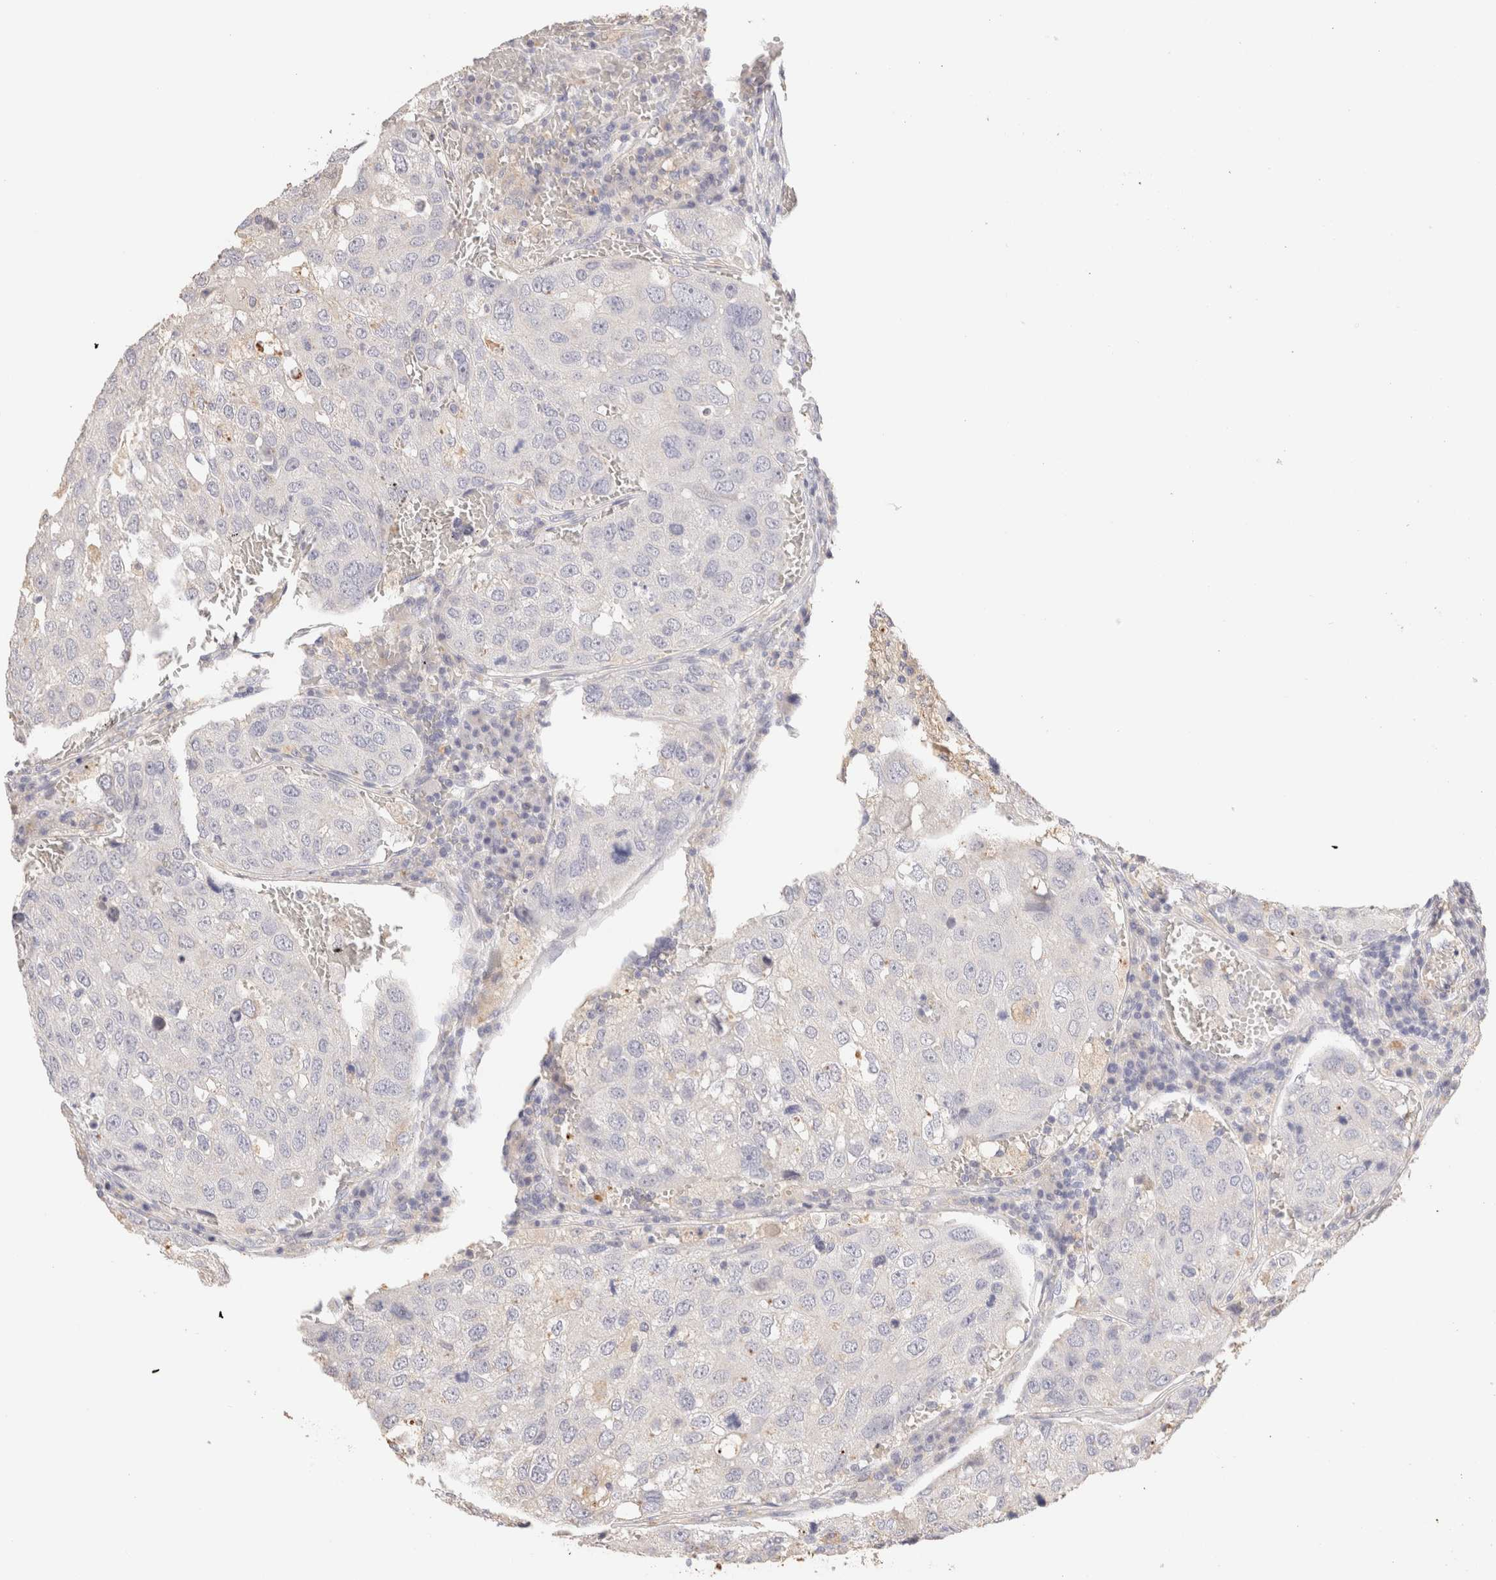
{"staining": {"intensity": "negative", "quantity": "none", "location": "none"}, "tissue": "urothelial cancer", "cell_type": "Tumor cells", "image_type": "cancer", "snomed": [{"axis": "morphology", "description": "Urothelial carcinoma, High grade"}, {"axis": "topography", "description": "Lymph node"}, {"axis": "topography", "description": "Urinary bladder"}], "caption": "Urothelial cancer was stained to show a protein in brown. There is no significant staining in tumor cells.", "gene": "SCGB2A2", "patient": {"sex": "male", "age": 51}}